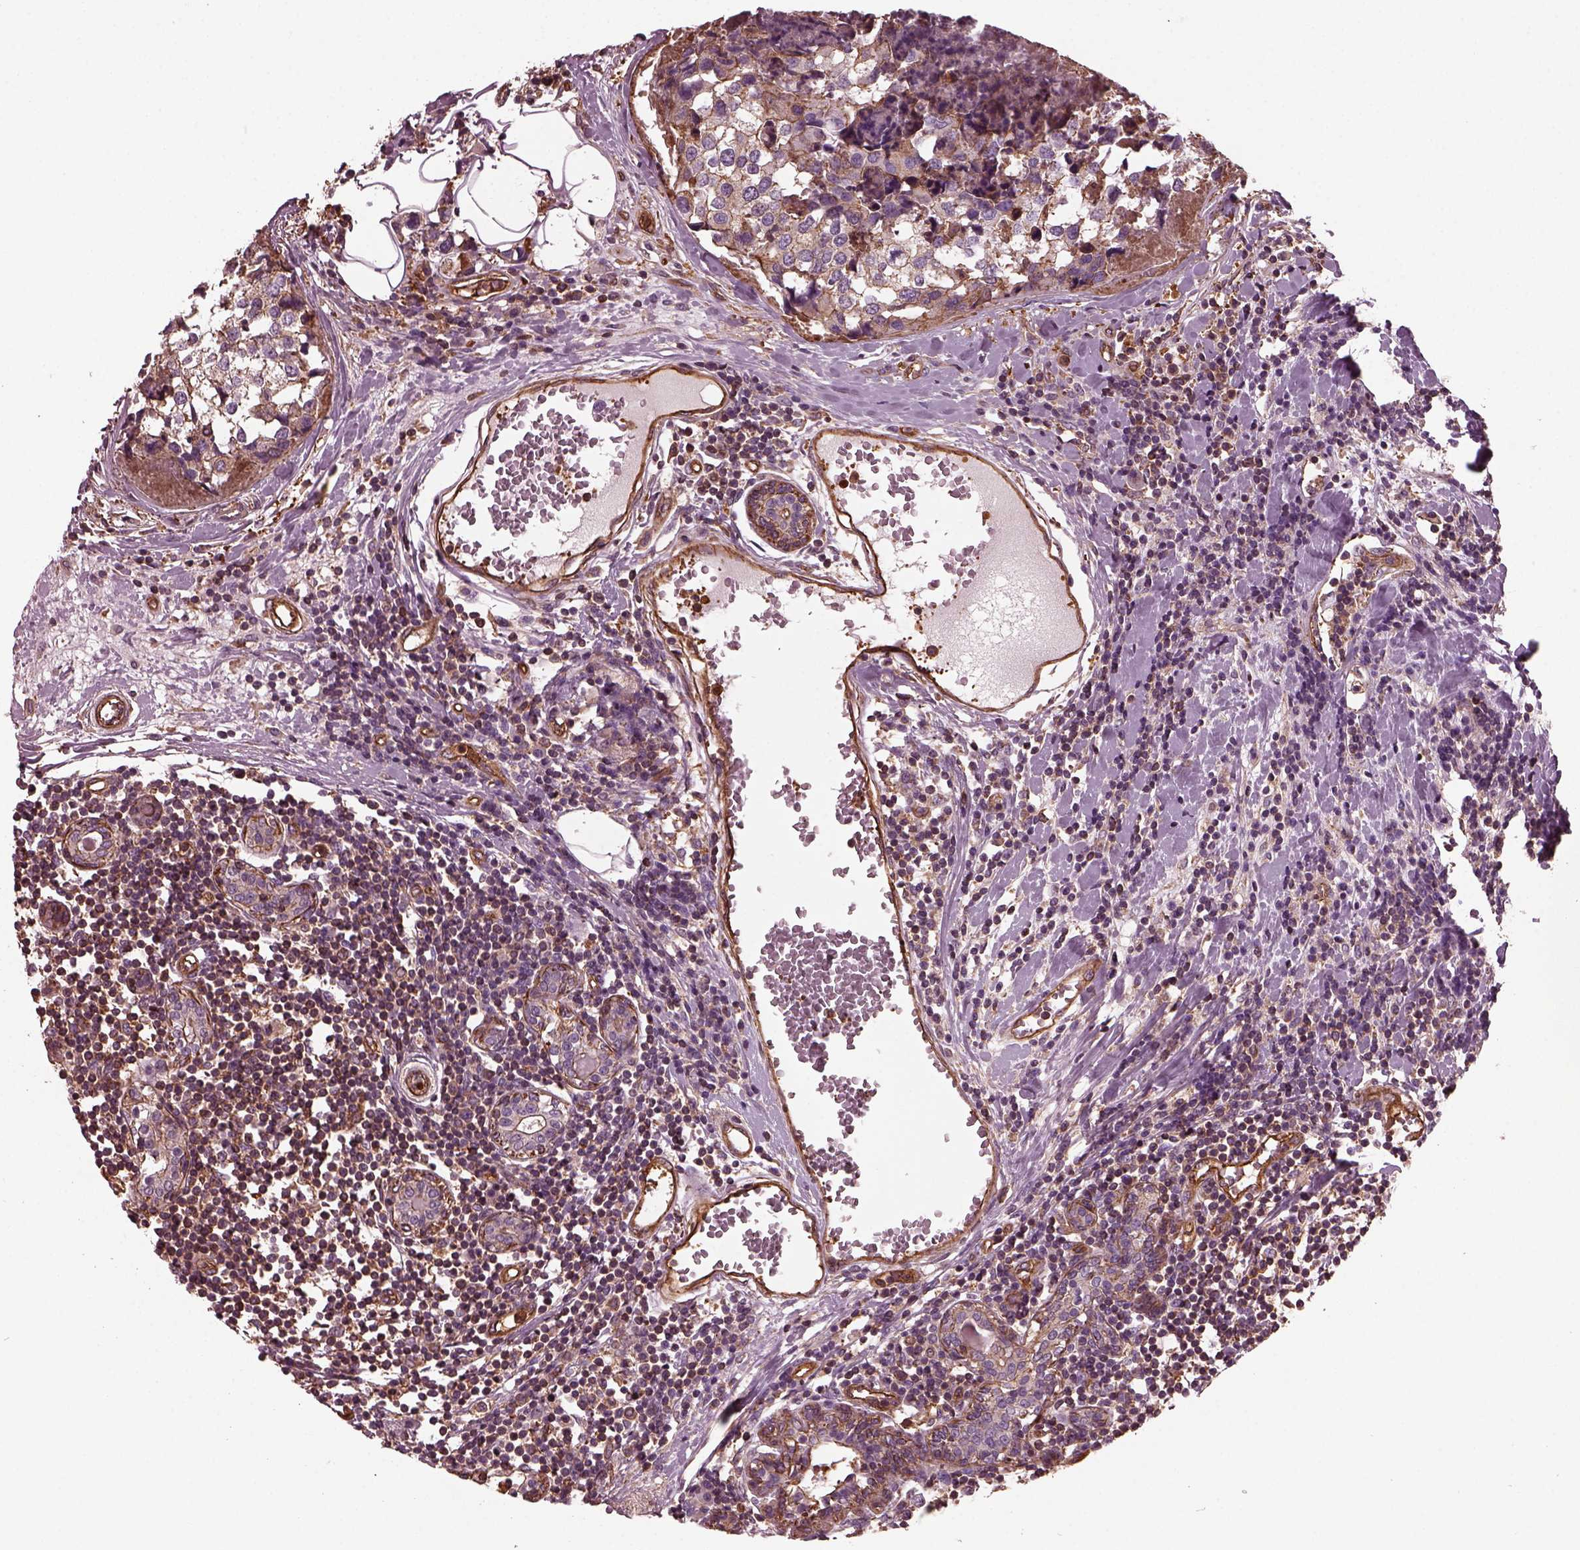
{"staining": {"intensity": "weak", "quantity": ">75%", "location": "cytoplasmic/membranous"}, "tissue": "breast cancer", "cell_type": "Tumor cells", "image_type": "cancer", "snomed": [{"axis": "morphology", "description": "Lobular carcinoma"}, {"axis": "topography", "description": "Breast"}], "caption": "An immunohistochemistry (IHC) micrograph of tumor tissue is shown. Protein staining in brown labels weak cytoplasmic/membranous positivity in lobular carcinoma (breast) within tumor cells. The protein is stained brown, and the nuclei are stained in blue (DAB (3,3'-diaminobenzidine) IHC with brightfield microscopy, high magnification).", "gene": "MYL6", "patient": {"sex": "female", "age": 59}}